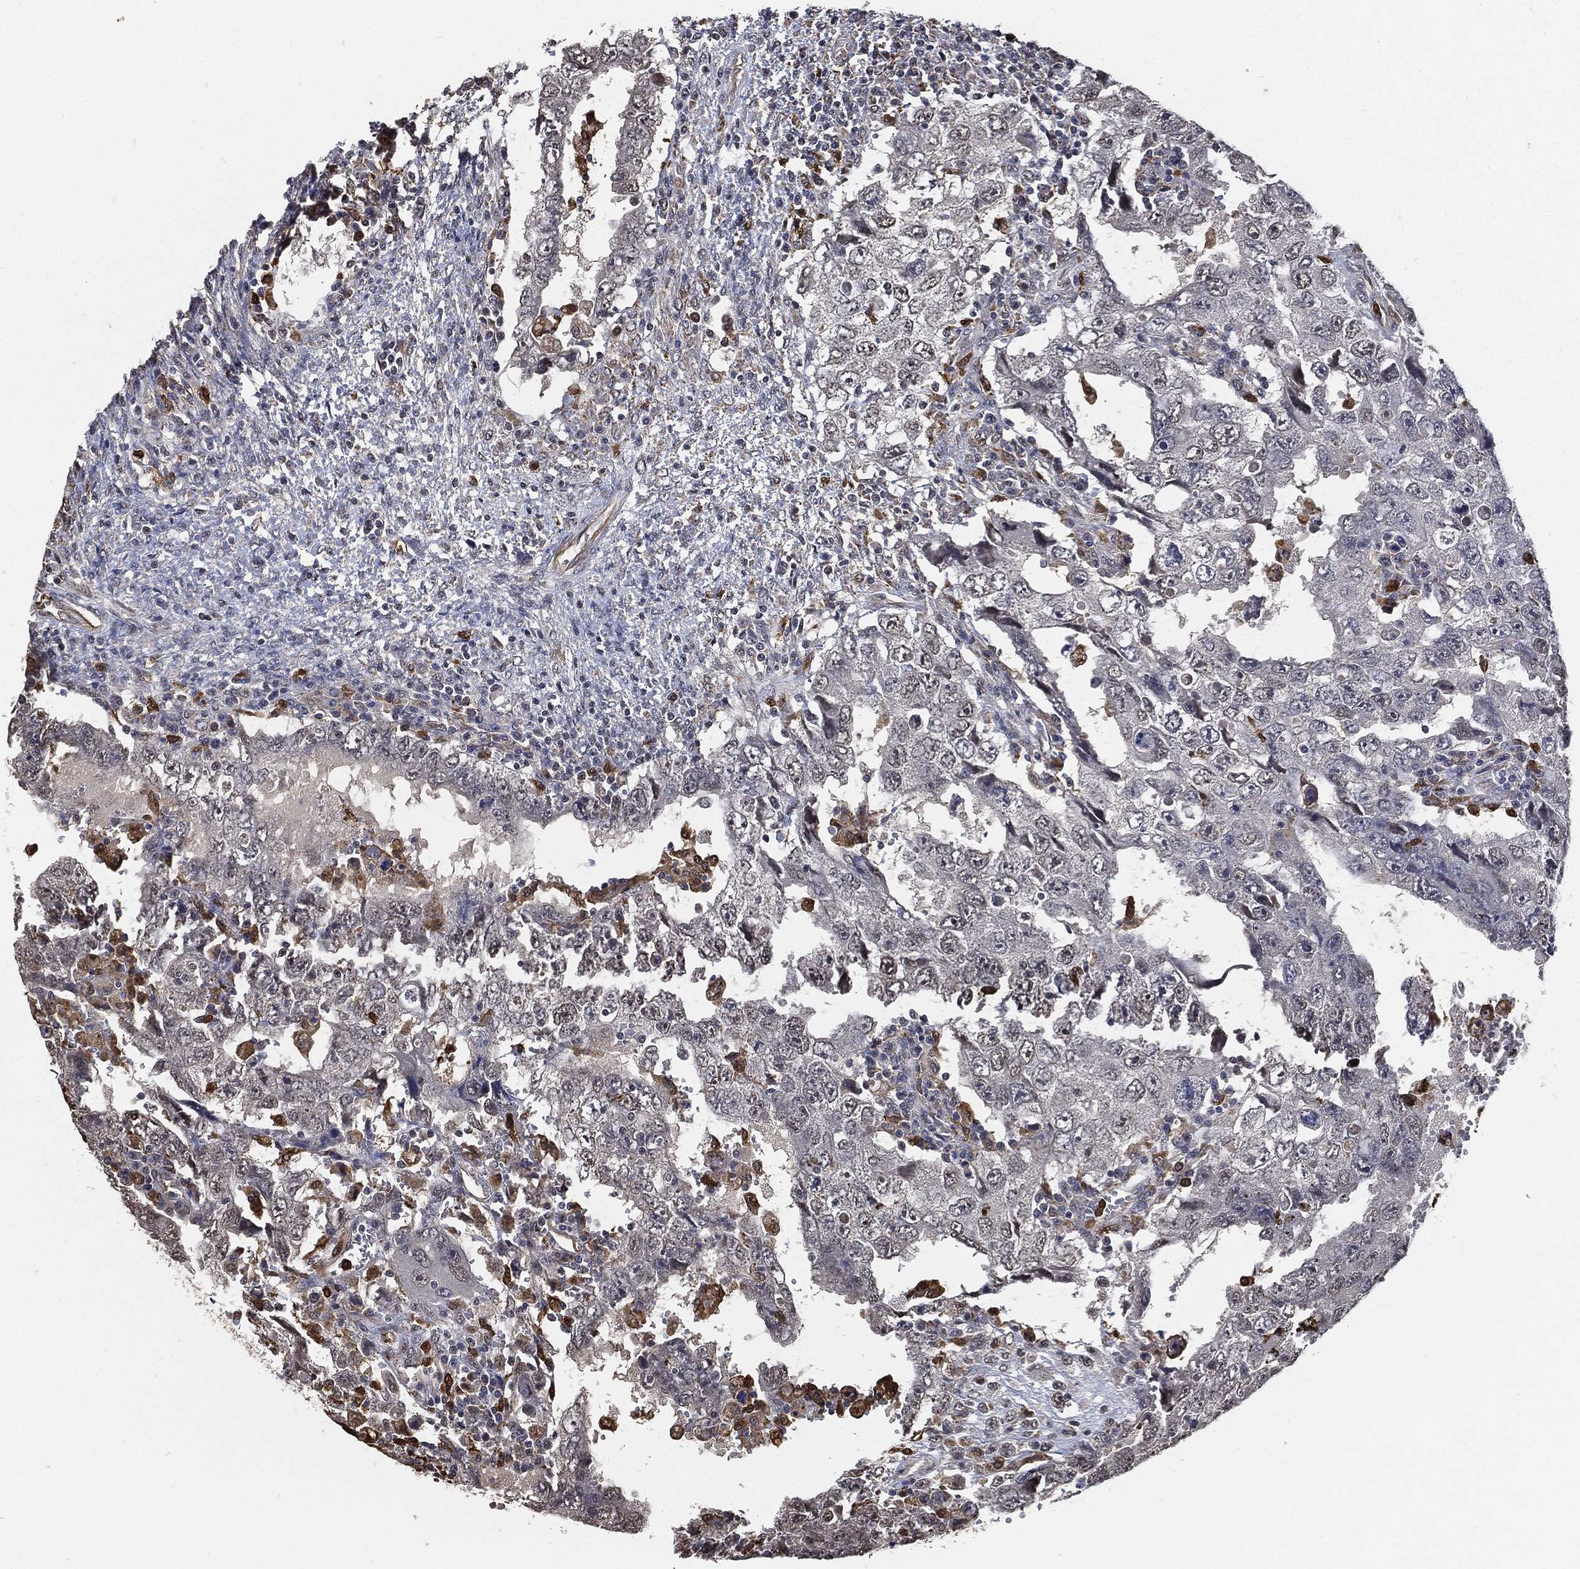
{"staining": {"intensity": "negative", "quantity": "none", "location": "none"}, "tissue": "testis cancer", "cell_type": "Tumor cells", "image_type": "cancer", "snomed": [{"axis": "morphology", "description": "Carcinoma, Embryonal, NOS"}, {"axis": "topography", "description": "Testis"}], "caption": "Tumor cells are negative for brown protein staining in testis cancer (embryonal carcinoma). (DAB (3,3'-diaminobenzidine) IHC visualized using brightfield microscopy, high magnification).", "gene": "S100A9", "patient": {"sex": "male", "age": 26}}